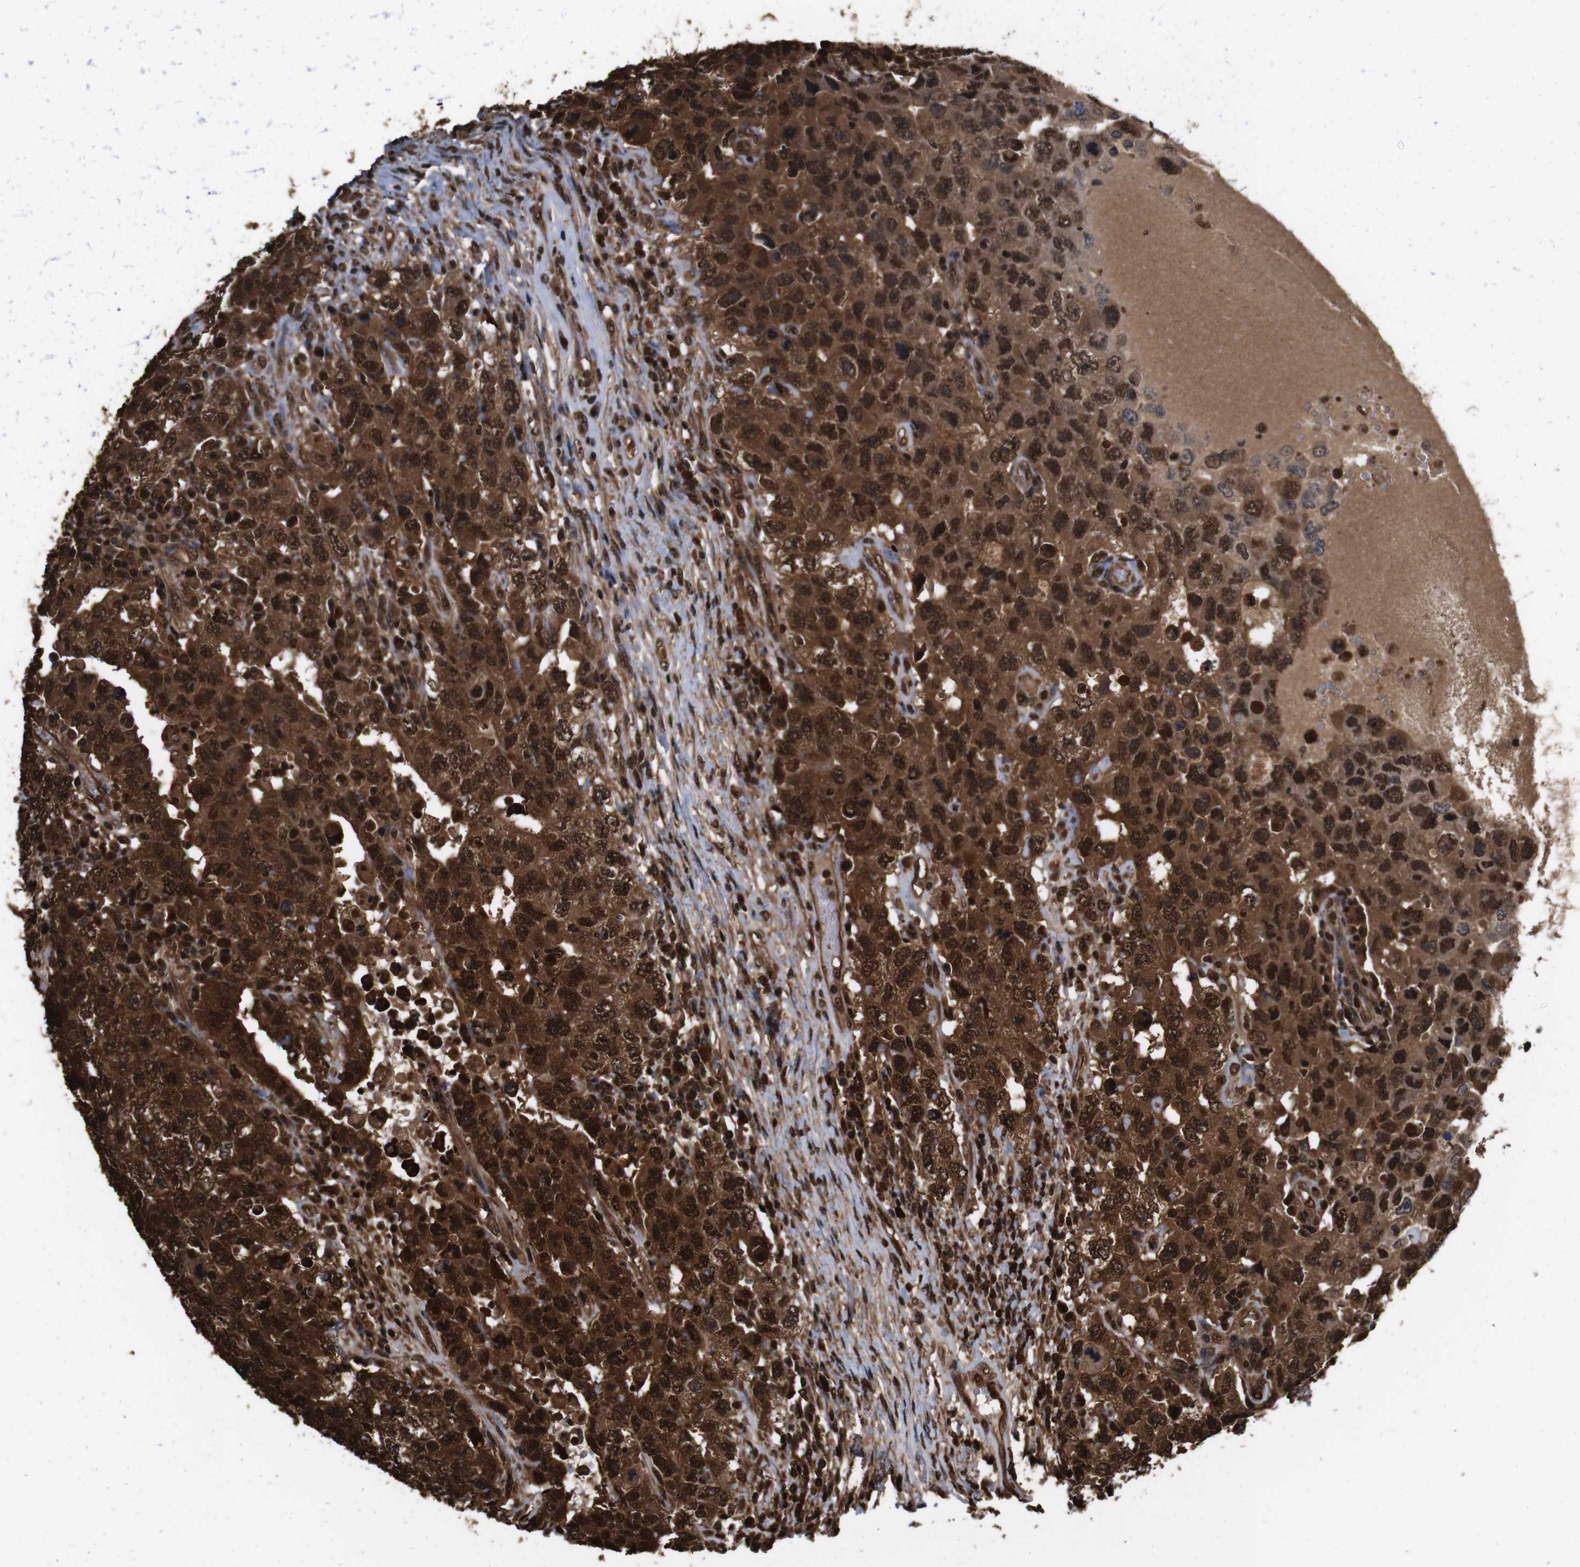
{"staining": {"intensity": "strong", "quantity": ">75%", "location": "cytoplasmic/membranous,nuclear"}, "tissue": "testis cancer", "cell_type": "Tumor cells", "image_type": "cancer", "snomed": [{"axis": "morphology", "description": "Carcinoma, Embryonal, NOS"}, {"axis": "topography", "description": "Testis"}], "caption": "This micrograph displays embryonal carcinoma (testis) stained with immunohistochemistry to label a protein in brown. The cytoplasmic/membranous and nuclear of tumor cells show strong positivity for the protein. Nuclei are counter-stained blue.", "gene": "VCP", "patient": {"sex": "male", "age": 26}}